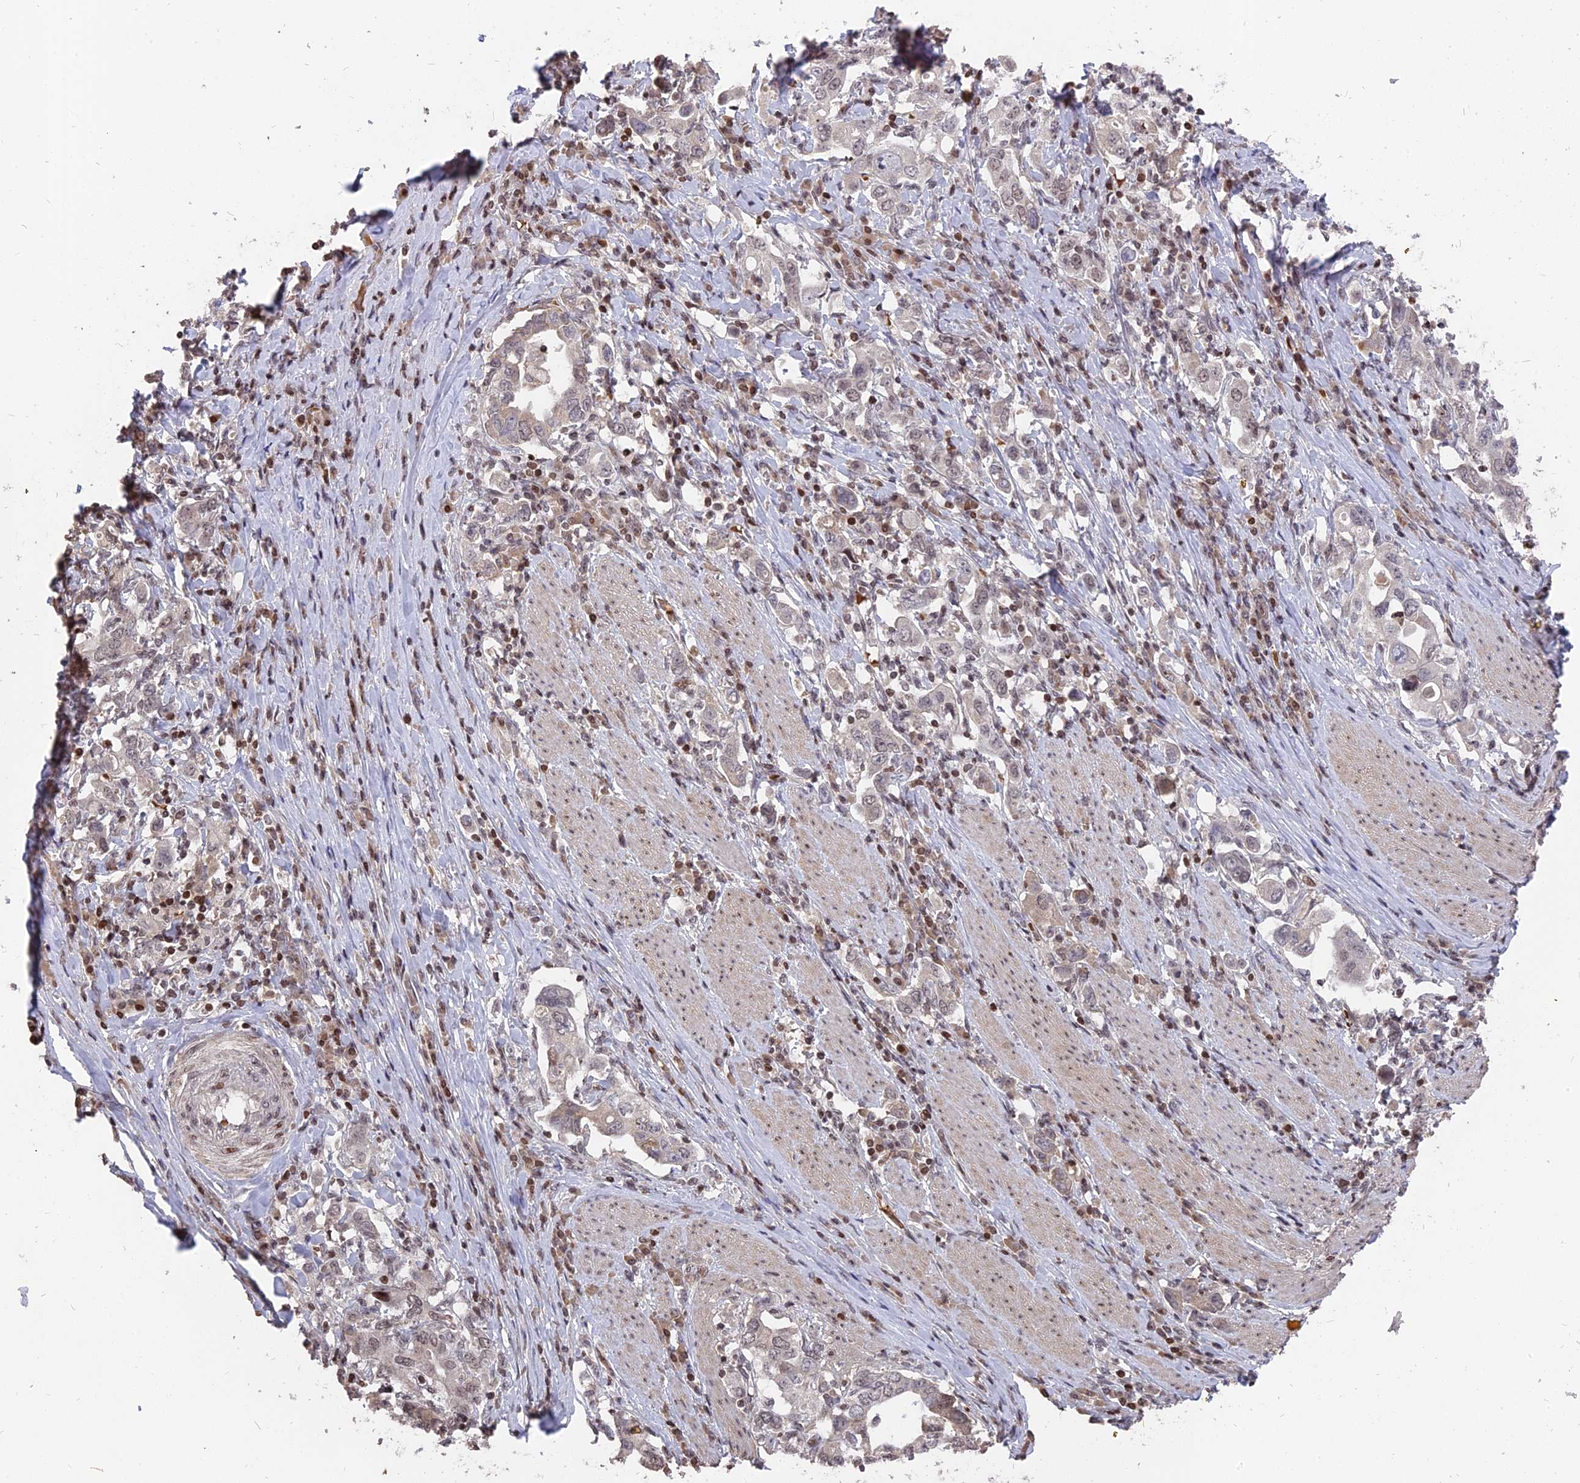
{"staining": {"intensity": "weak", "quantity": "<25%", "location": "nuclear"}, "tissue": "stomach cancer", "cell_type": "Tumor cells", "image_type": "cancer", "snomed": [{"axis": "morphology", "description": "Adenocarcinoma, NOS"}, {"axis": "topography", "description": "Stomach, upper"}, {"axis": "topography", "description": "Stomach"}], "caption": "Tumor cells show no significant staining in adenocarcinoma (stomach).", "gene": "NR1H3", "patient": {"sex": "male", "age": 62}}